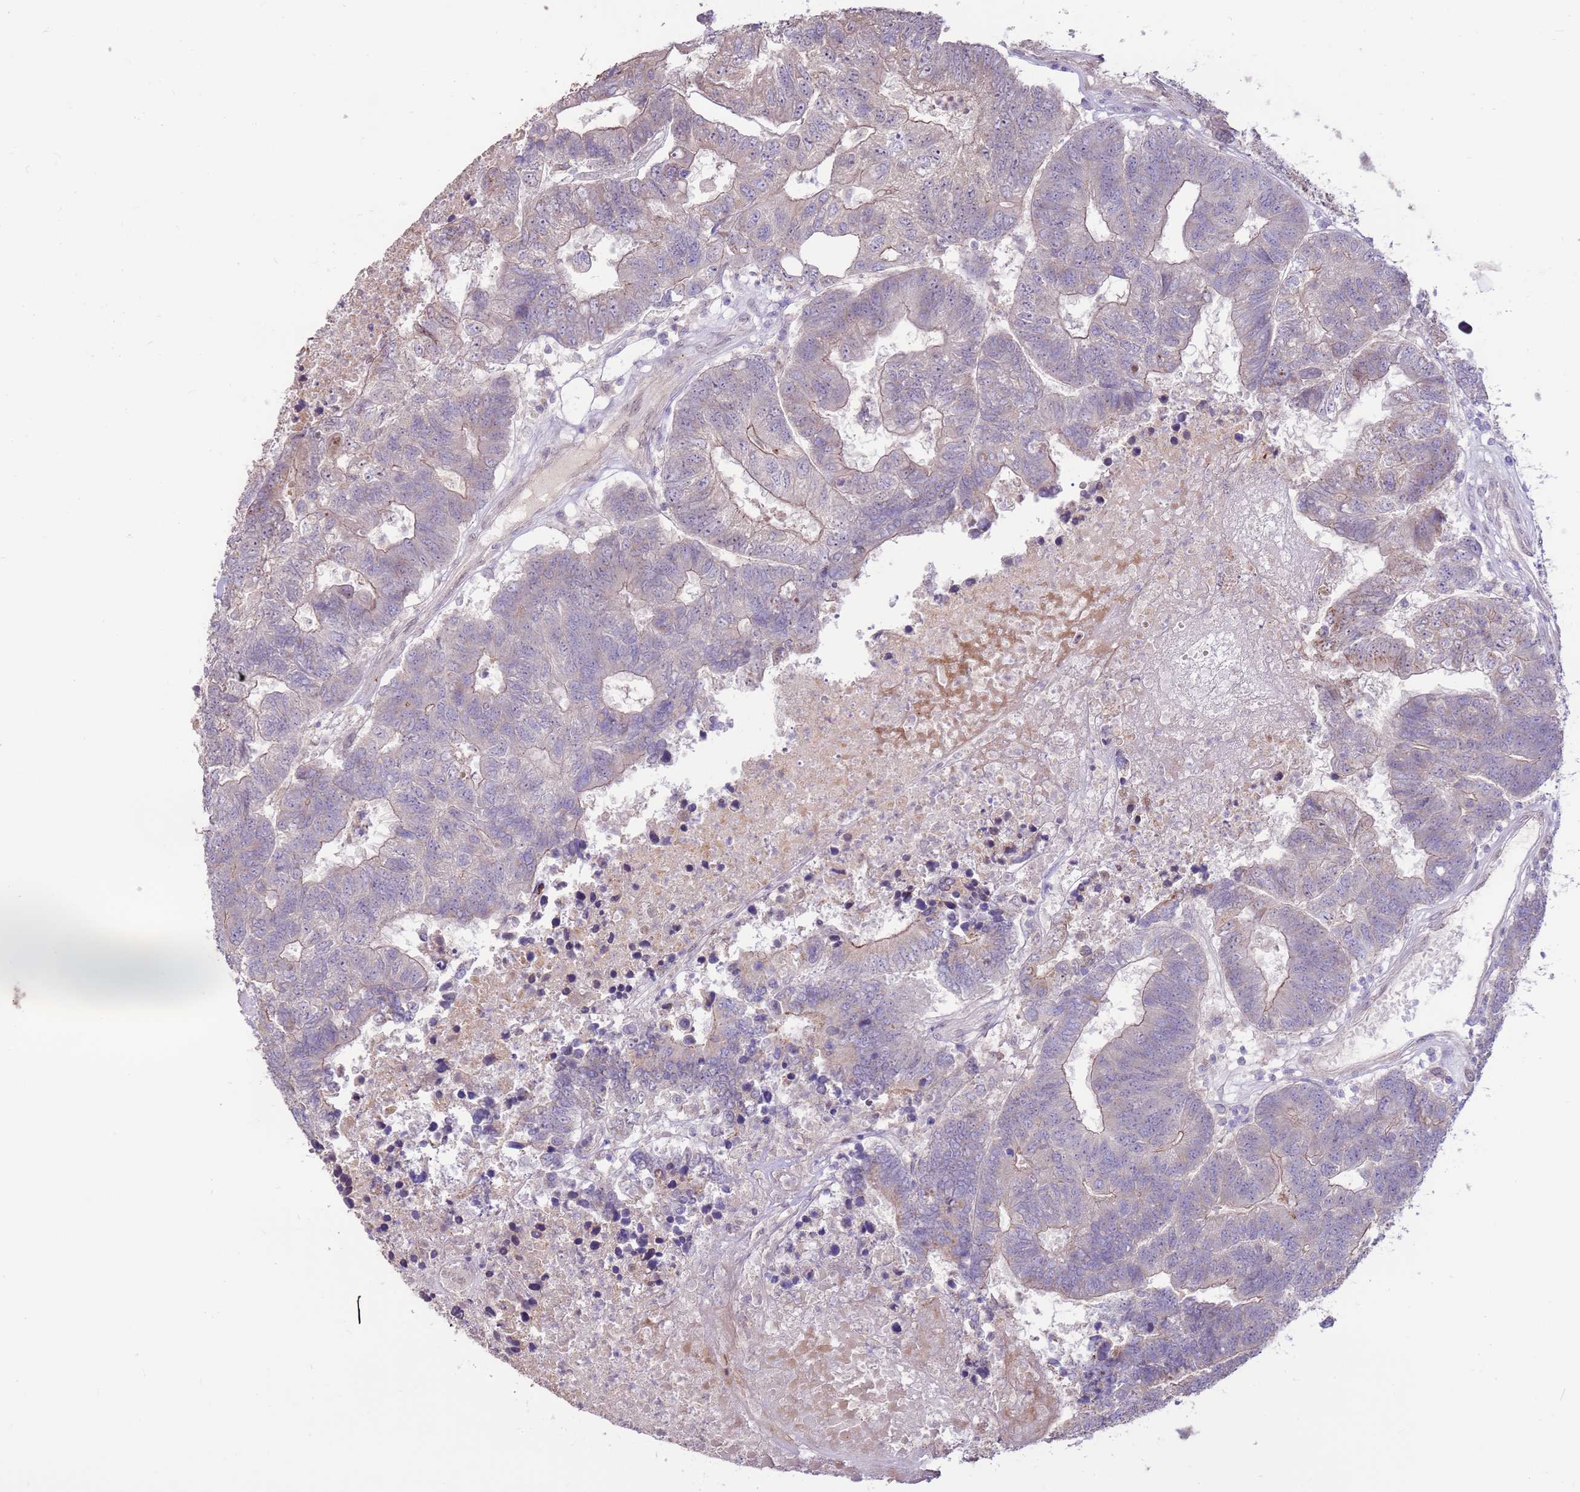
{"staining": {"intensity": "negative", "quantity": "none", "location": "none"}, "tissue": "colorectal cancer", "cell_type": "Tumor cells", "image_type": "cancer", "snomed": [{"axis": "morphology", "description": "Adenocarcinoma, NOS"}, {"axis": "topography", "description": "Colon"}], "caption": "Immunohistochemistry histopathology image of human colorectal adenocarcinoma stained for a protein (brown), which displays no positivity in tumor cells.", "gene": "LGI4", "patient": {"sex": "female", "age": 48}}